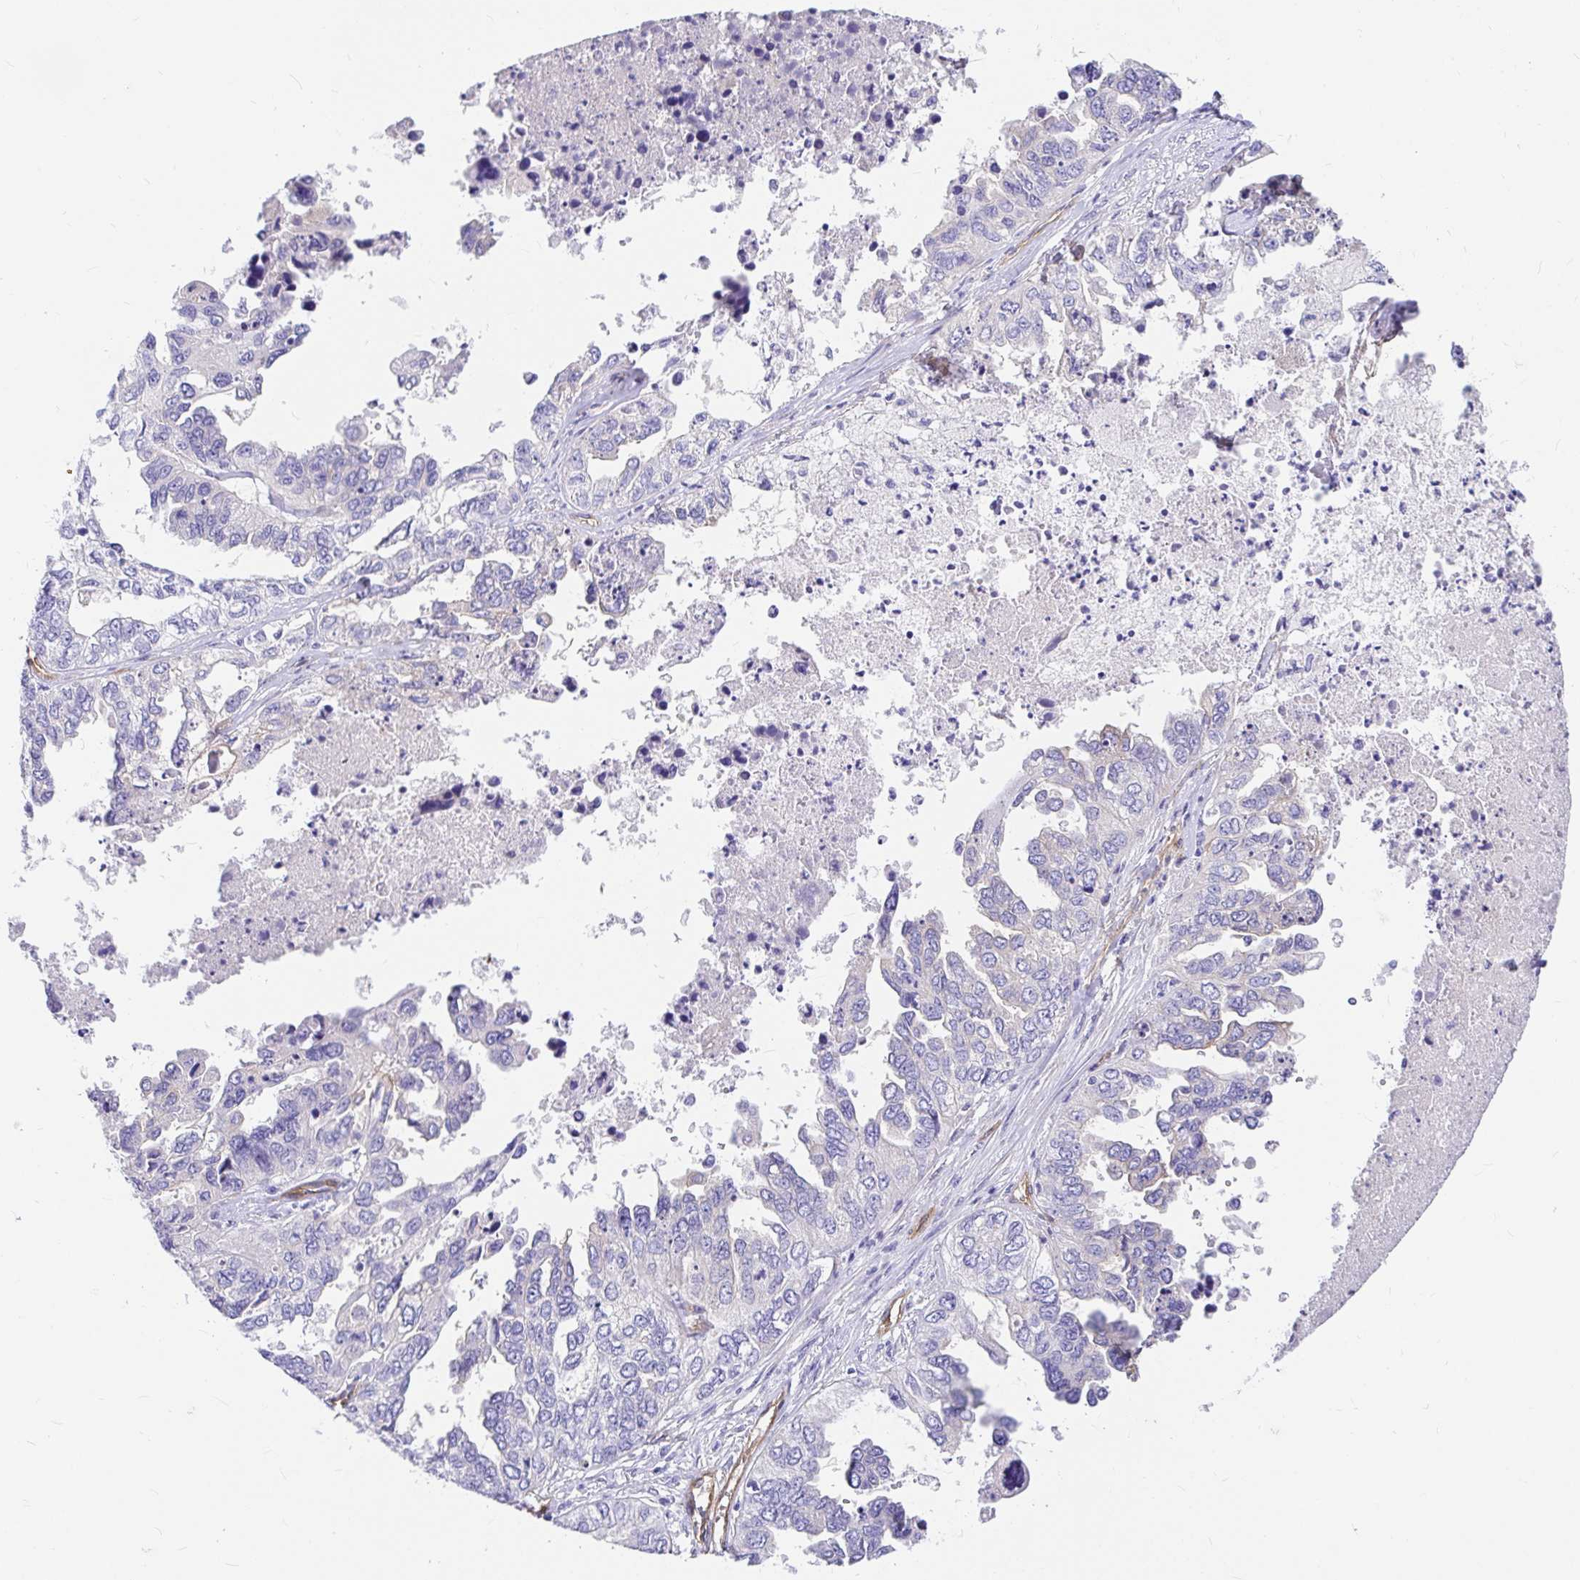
{"staining": {"intensity": "negative", "quantity": "none", "location": "none"}, "tissue": "ovarian cancer", "cell_type": "Tumor cells", "image_type": "cancer", "snomed": [{"axis": "morphology", "description": "Cystadenocarcinoma, serous, NOS"}, {"axis": "topography", "description": "Ovary"}], "caption": "The photomicrograph shows no significant expression in tumor cells of serous cystadenocarcinoma (ovarian).", "gene": "MYO1B", "patient": {"sex": "female", "age": 53}}